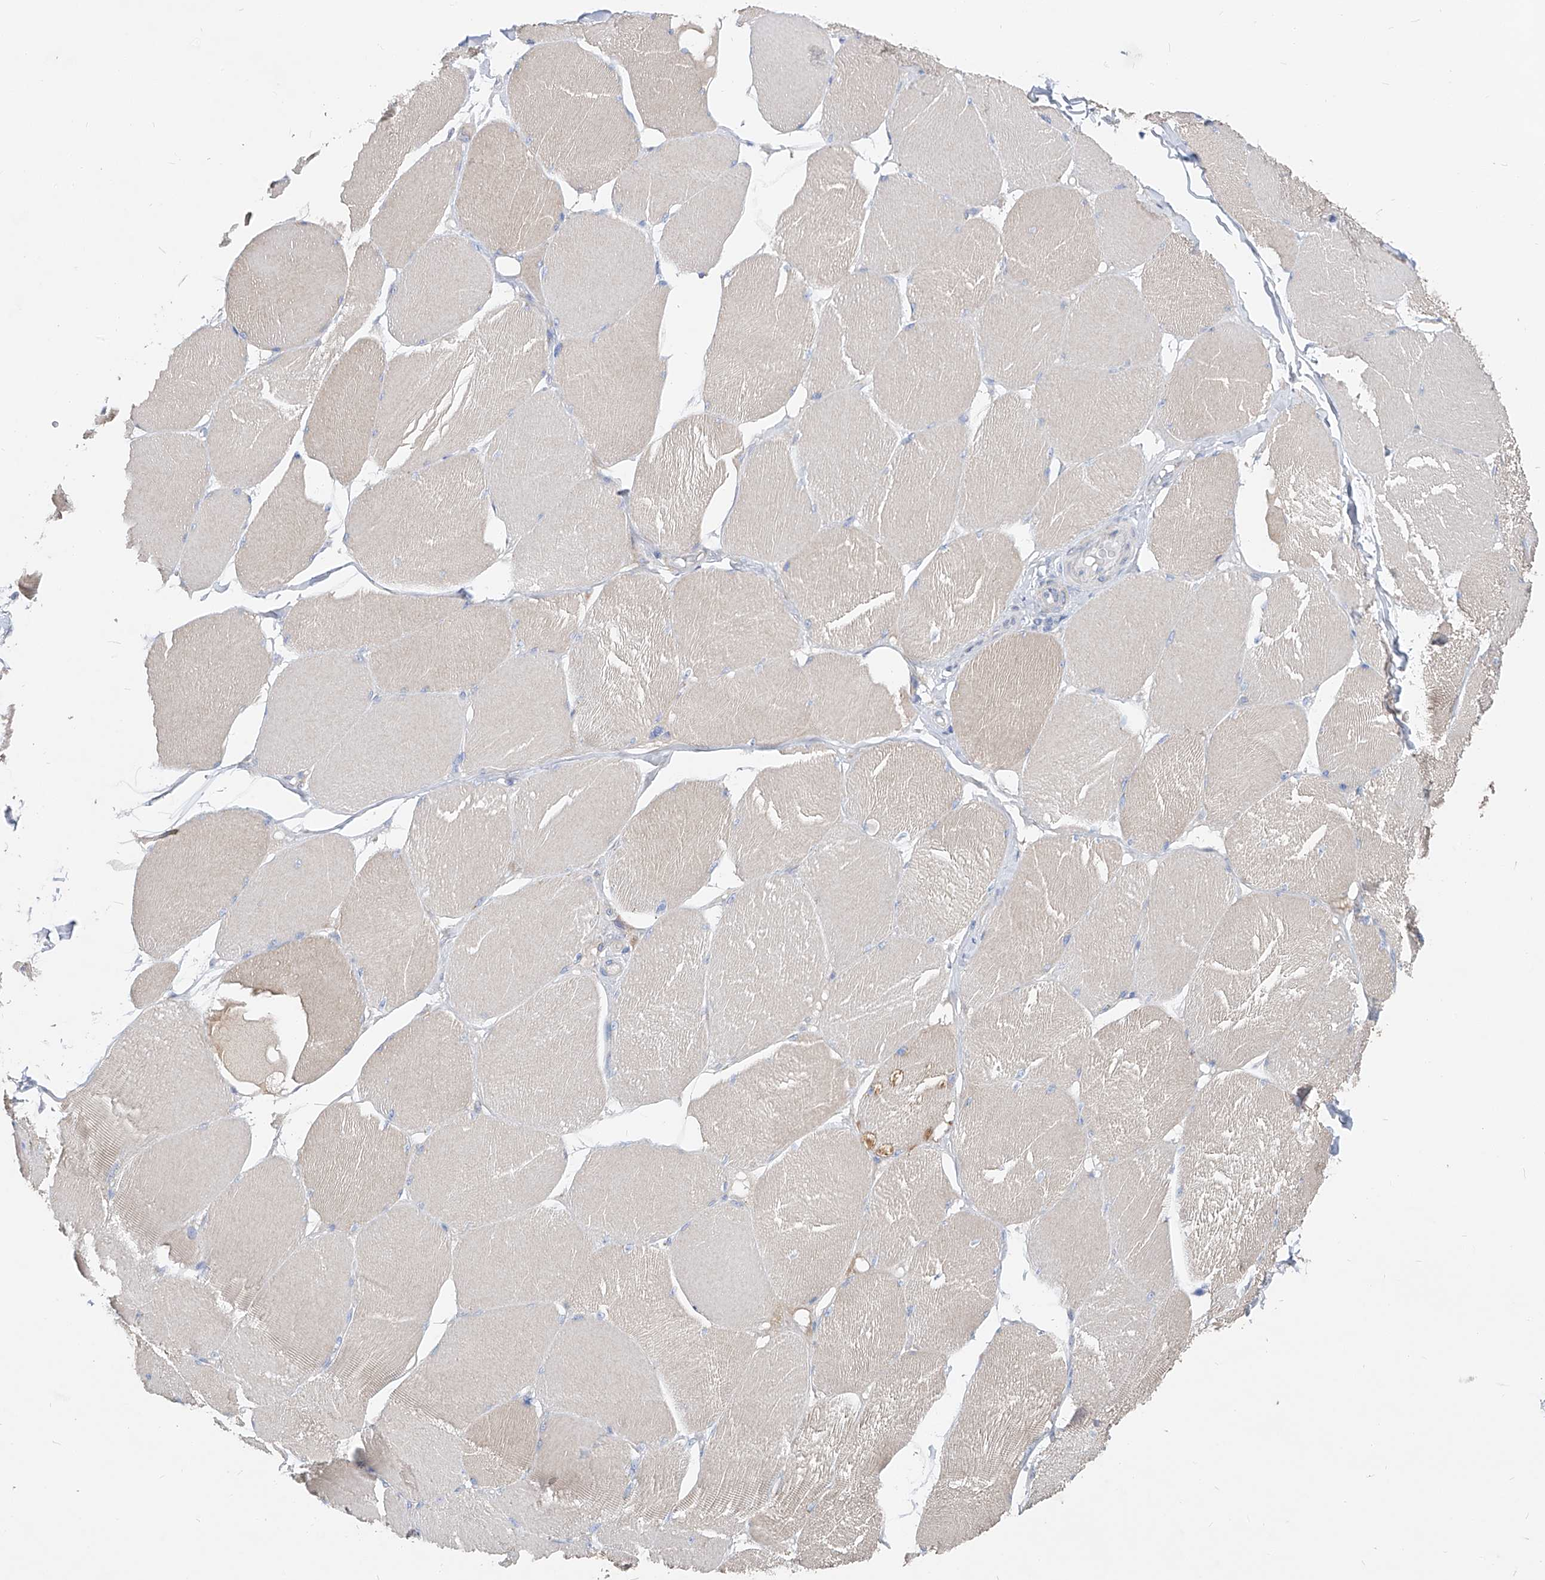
{"staining": {"intensity": "negative", "quantity": "none", "location": "none"}, "tissue": "skeletal muscle", "cell_type": "Myocytes", "image_type": "normal", "snomed": [{"axis": "morphology", "description": "Normal tissue, NOS"}, {"axis": "topography", "description": "Skin"}, {"axis": "topography", "description": "Skeletal muscle"}], "caption": "There is no significant positivity in myocytes of skeletal muscle. (IHC, brightfield microscopy, high magnification).", "gene": "UFL1", "patient": {"sex": "male", "age": 83}}